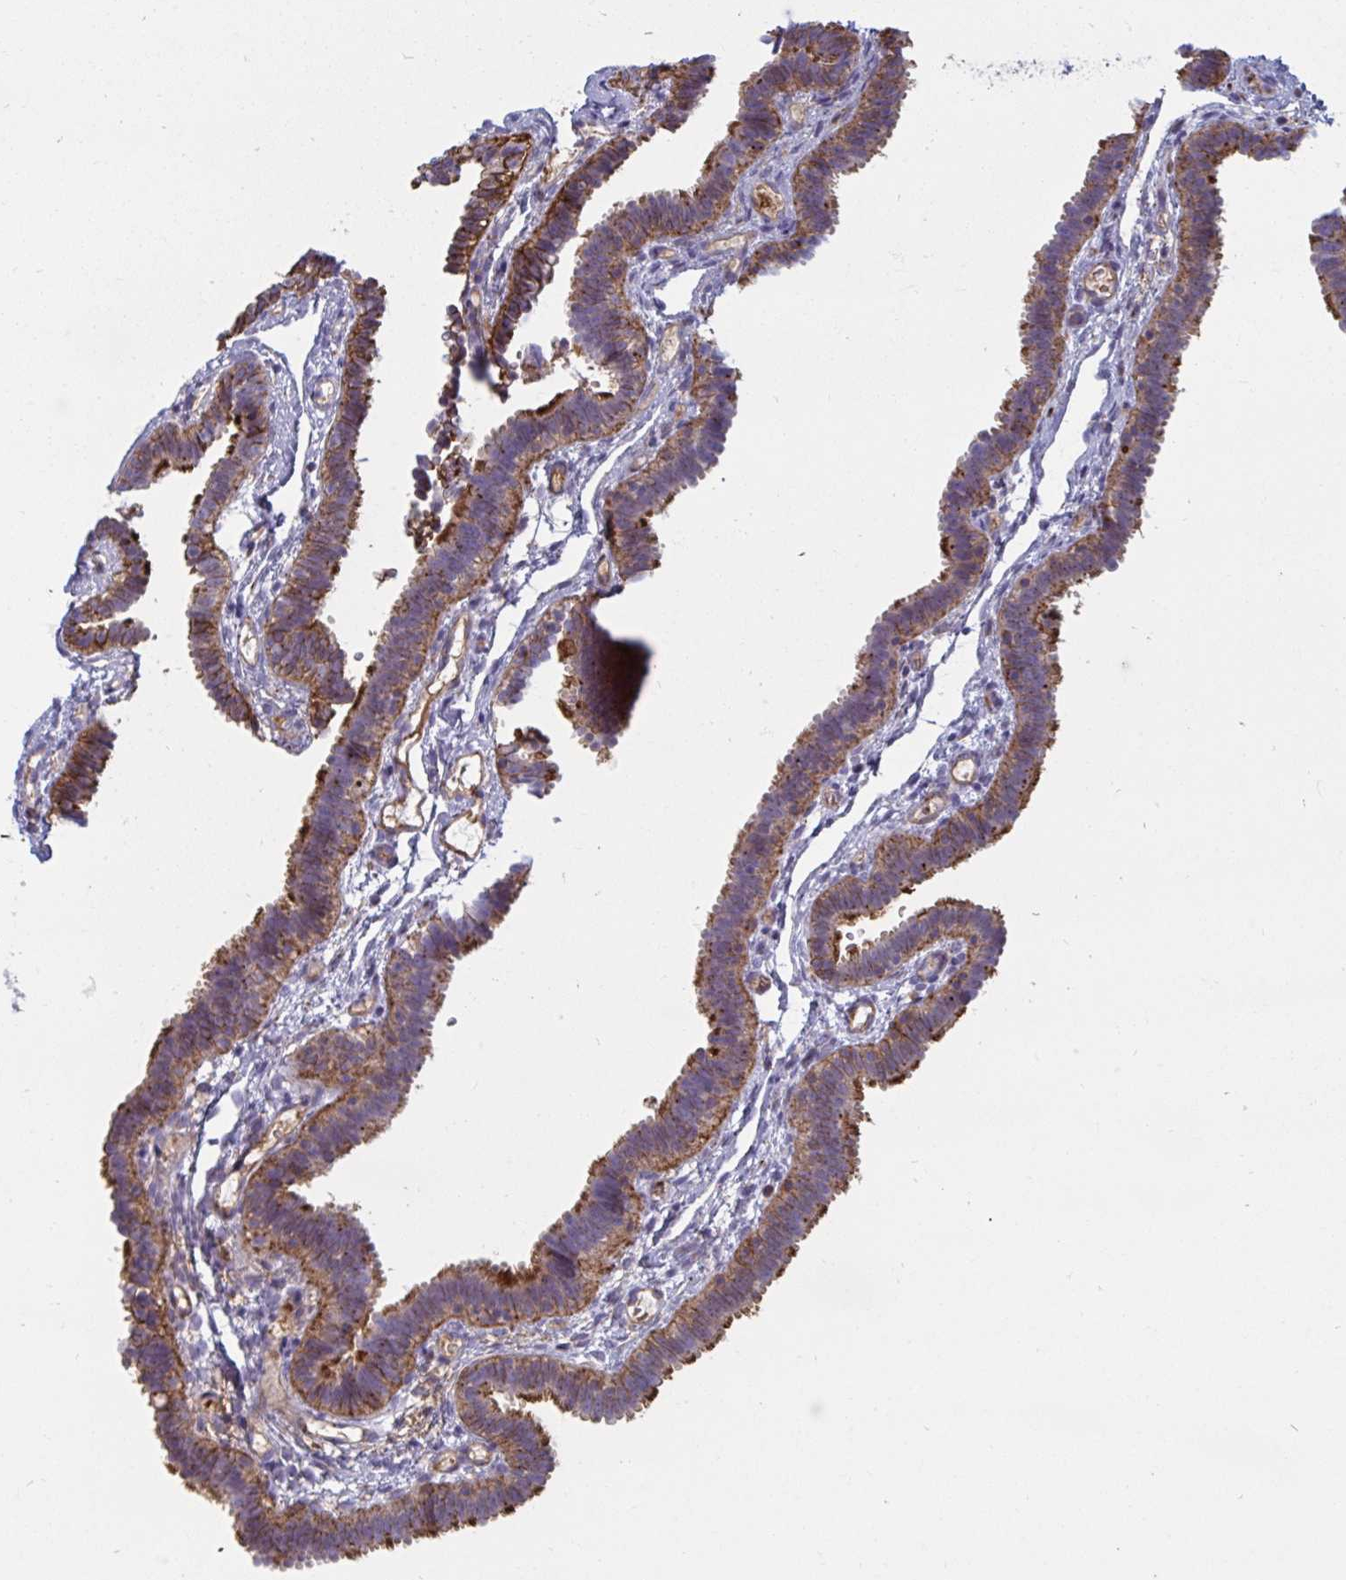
{"staining": {"intensity": "strong", "quantity": "25%-75%", "location": "cytoplasmic/membranous"}, "tissue": "fallopian tube", "cell_type": "Glandular cells", "image_type": "normal", "snomed": [{"axis": "morphology", "description": "Normal tissue, NOS"}, {"axis": "topography", "description": "Fallopian tube"}], "caption": "IHC staining of benign fallopian tube, which demonstrates high levels of strong cytoplasmic/membranous staining in about 25%-75% of glandular cells indicating strong cytoplasmic/membranous protein positivity. The staining was performed using DAB (3,3'-diaminobenzidine) (brown) for protein detection and nuclei were counterstained in hematoxylin (blue).", "gene": "SLC9A6", "patient": {"sex": "female", "age": 37}}